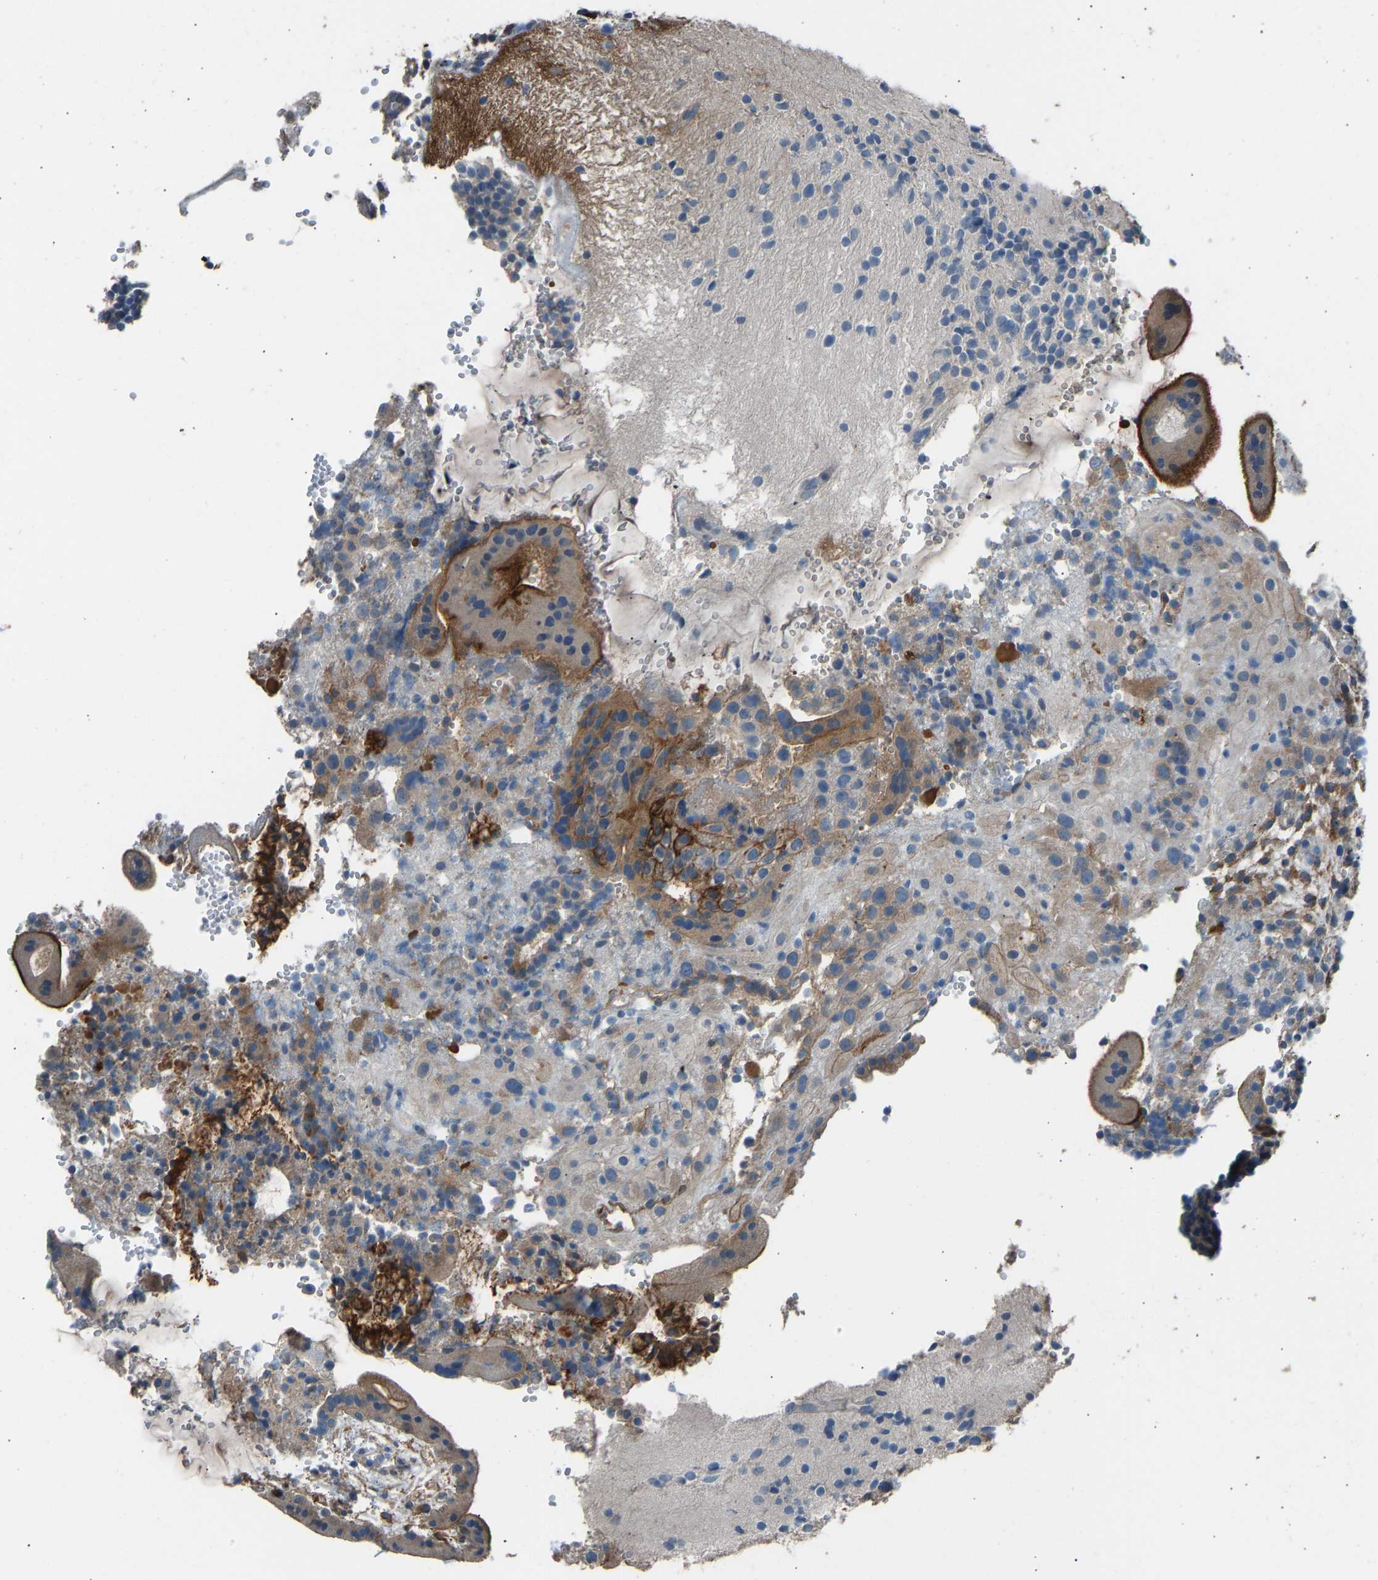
{"staining": {"intensity": "moderate", "quantity": ">75%", "location": "cytoplasmic/membranous"}, "tissue": "placenta", "cell_type": "Decidual cells", "image_type": "normal", "snomed": [{"axis": "morphology", "description": "Normal tissue, NOS"}, {"axis": "topography", "description": "Placenta"}], "caption": "Immunohistochemistry (IHC) image of benign placenta: human placenta stained using IHC shows medium levels of moderate protein expression localized specifically in the cytoplasmic/membranous of decidual cells, appearing as a cytoplasmic/membranous brown color.", "gene": "TGFBR3", "patient": {"sex": "female", "age": 18}}